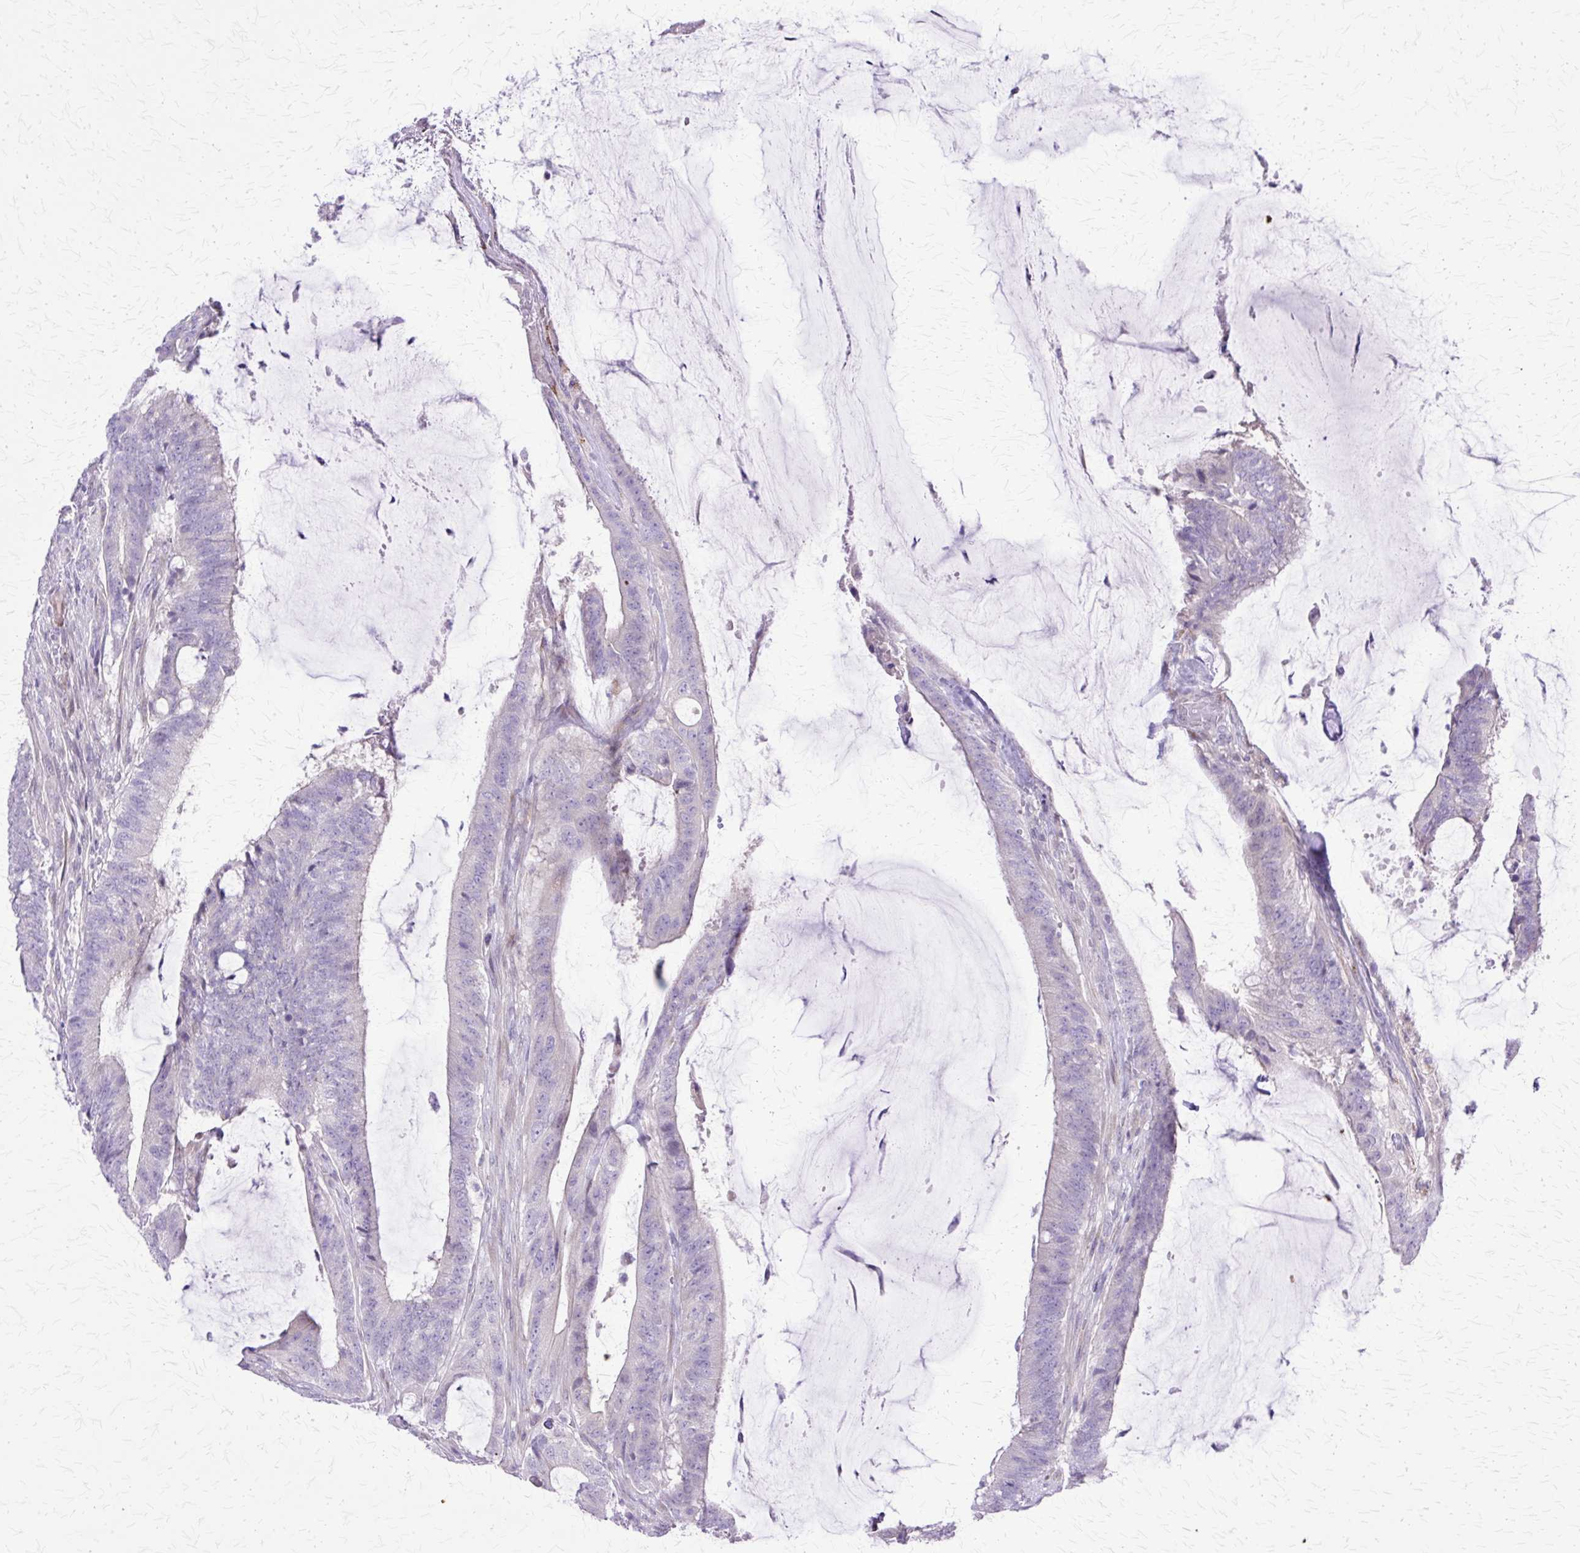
{"staining": {"intensity": "negative", "quantity": "none", "location": "none"}, "tissue": "colorectal cancer", "cell_type": "Tumor cells", "image_type": "cancer", "snomed": [{"axis": "morphology", "description": "Adenocarcinoma, NOS"}, {"axis": "topography", "description": "Colon"}], "caption": "The immunohistochemistry (IHC) micrograph has no significant expression in tumor cells of colorectal adenocarcinoma tissue. (Stains: DAB IHC with hematoxylin counter stain, Microscopy: brightfield microscopy at high magnification).", "gene": "TBC1D3G", "patient": {"sex": "female", "age": 43}}